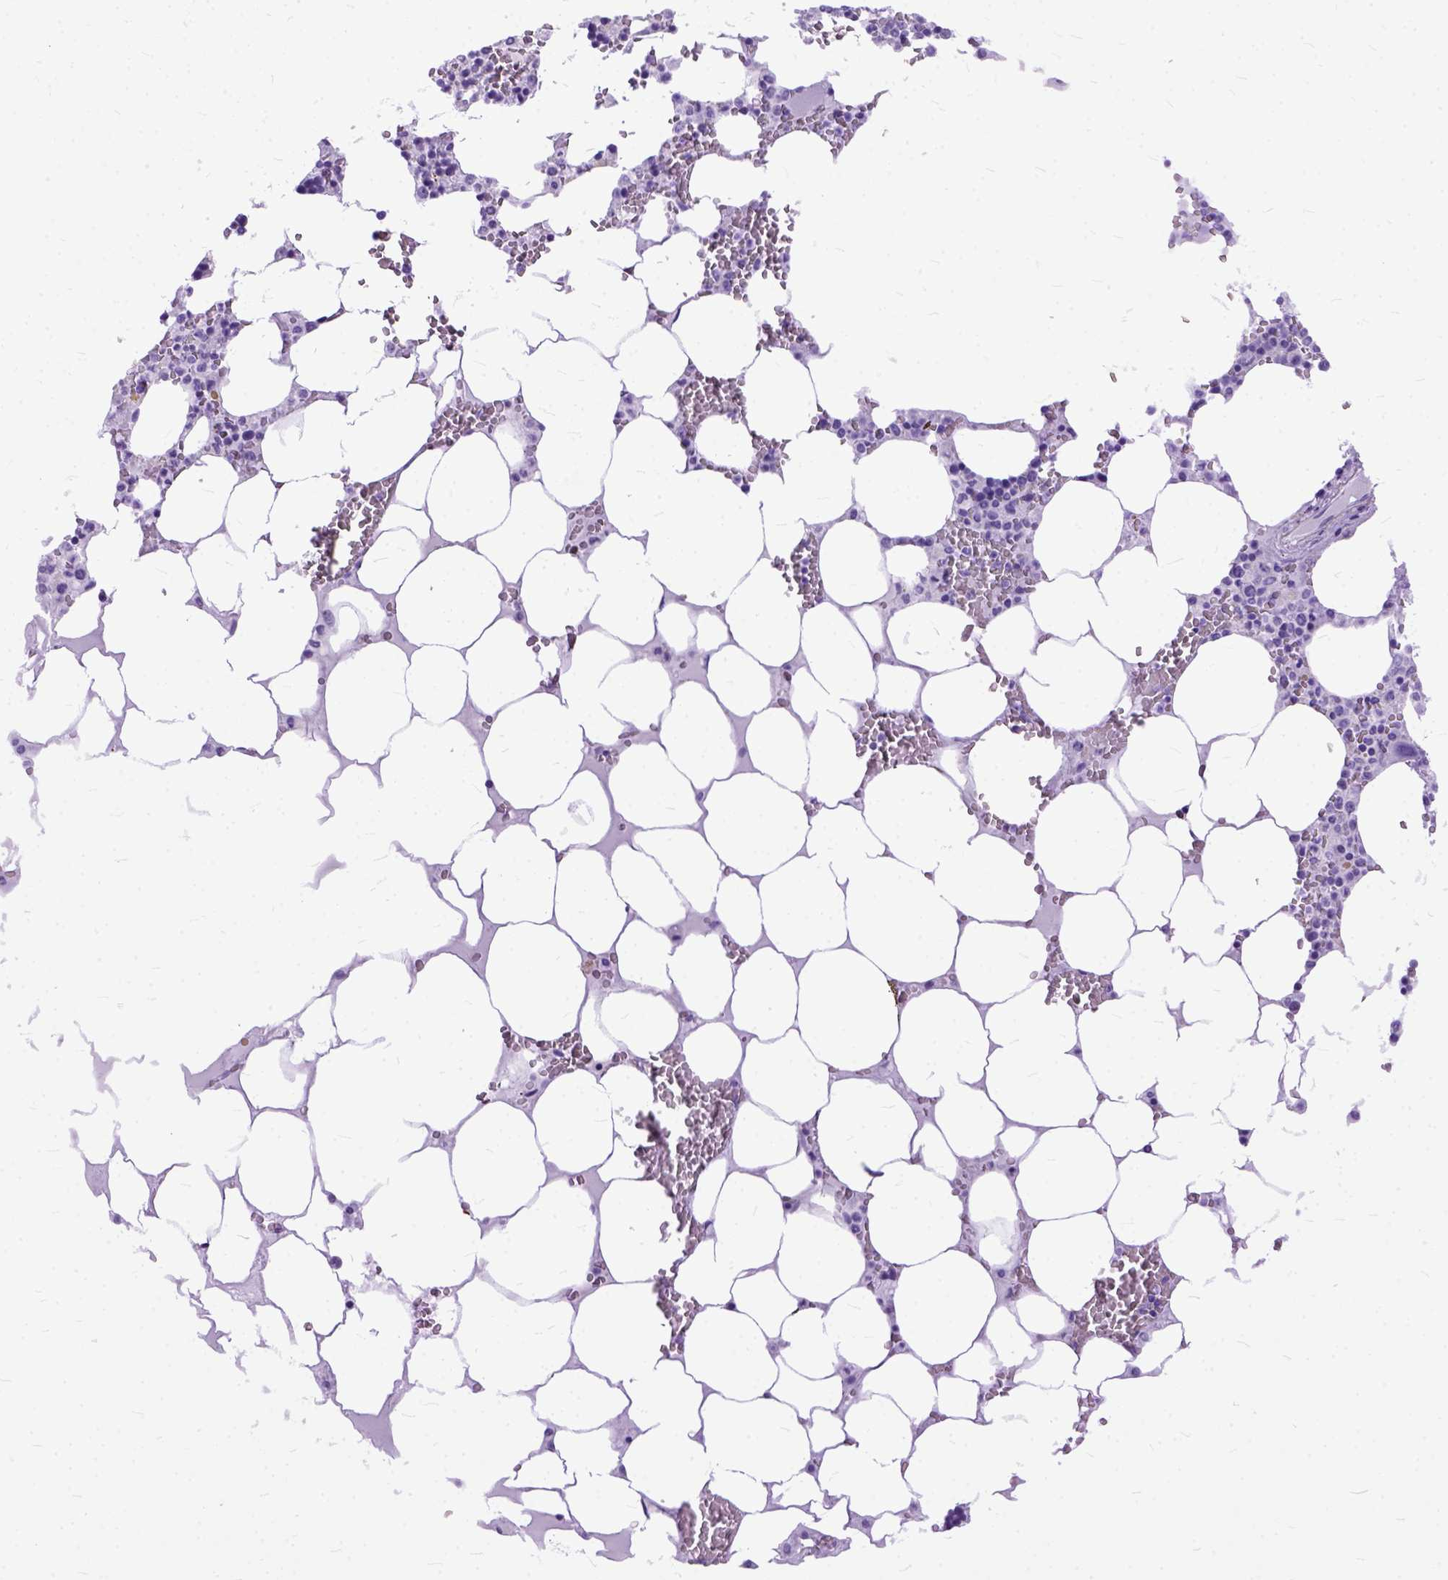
{"staining": {"intensity": "negative", "quantity": "none", "location": "none"}, "tissue": "bone marrow", "cell_type": "Hematopoietic cells", "image_type": "normal", "snomed": [{"axis": "morphology", "description": "Normal tissue, NOS"}, {"axis": "topography", "description": "Bone marrow"}], "caption": "Bone marrow stained for a protein using immunohistochemistry reveals no expression hematopoietic cells.", "gene": "GNGT1", "patient": {"sex": "male", "age": 64}}